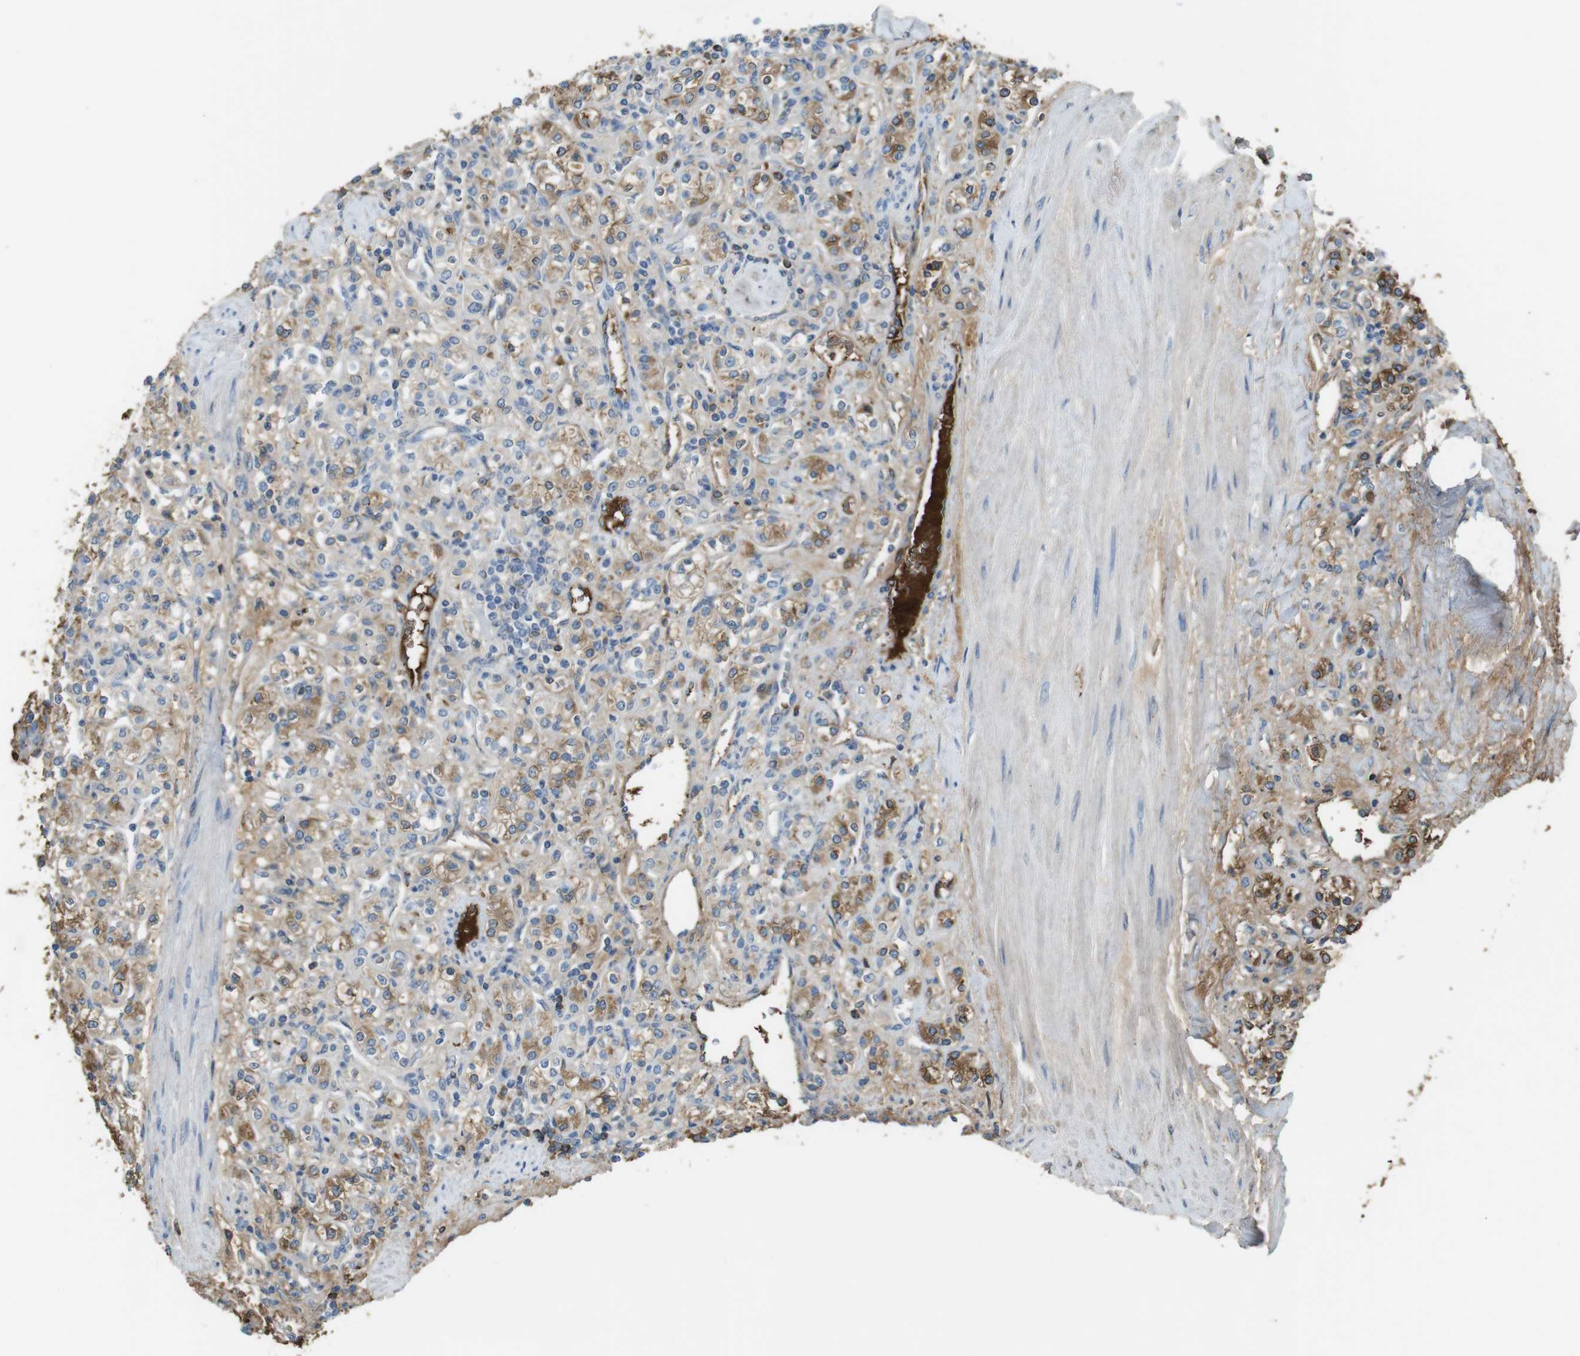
{"staining": {"intensity": "moderate", "quantity": "25%-75%", "location": "cytoplasmic/membranous"}, "tissue": "renal cancer", "cell_type": "Tumor cells", "image_type": "cancer", "snomed": [{"axis": "morphology", "description": "Adenocarcinoma, NOS"}, {"axis": "topography", "description": "Kidney"}], "caption": "Renal cancer (adenocarcinoma) stained for a protein demonstrates moderate cytoplasmic/membranous positivity in tumor cells. The staining was performed using DAB to visualize the protein expression in brown, while the nuclei were stained in blue with hematoxylin (Magnification: 20x).", "gene": "LTBP4", "patient": {"sex": "male", "age": 77}}